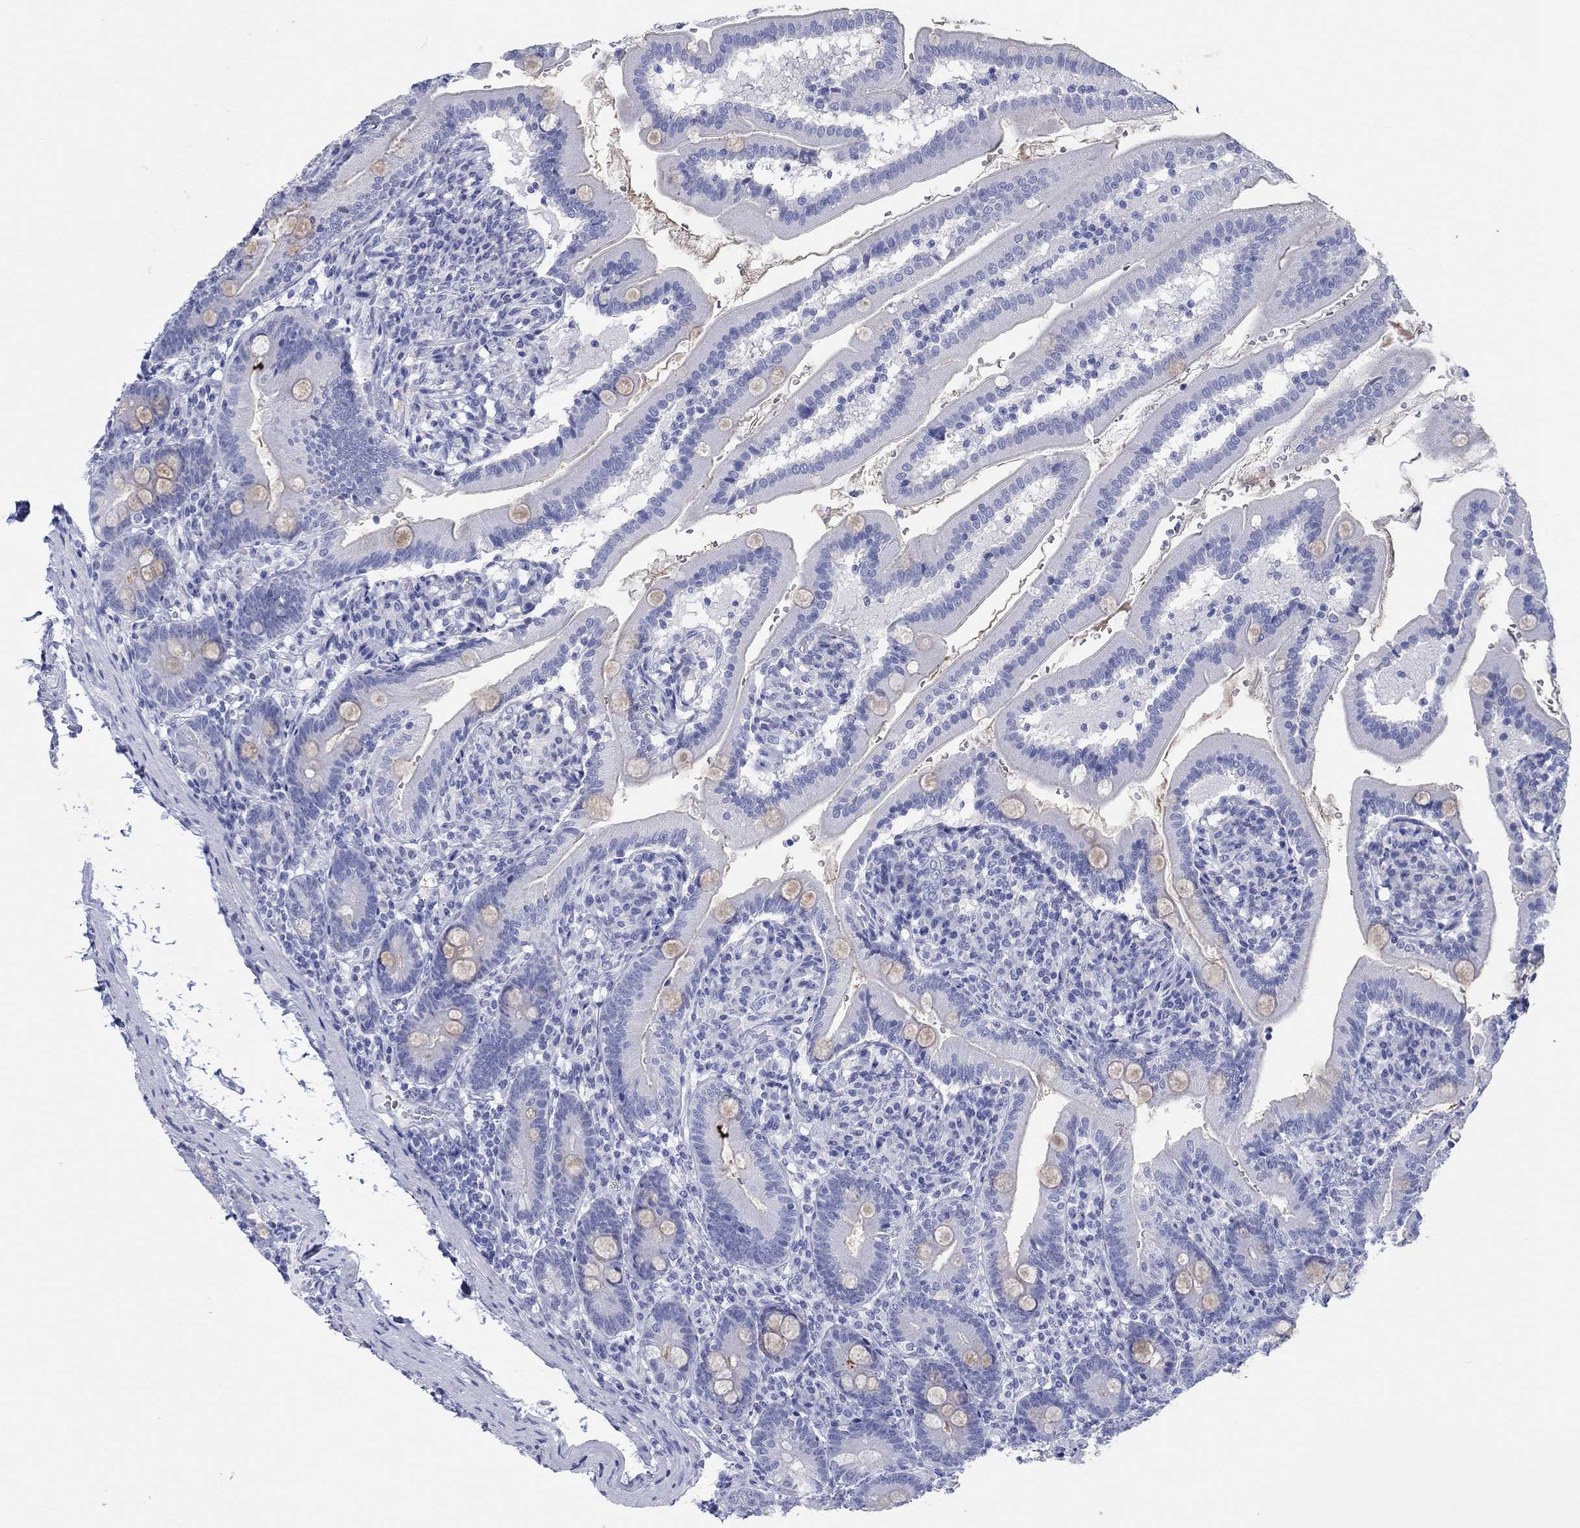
{"staining": {"intensity": "negative", "quantity": "none", "location": "none"}, "tissue": "duodenum", "cell_type": "Glandular cells", "image_type": "normal", "snomed": [{"axis": "morphology", "description": "Normal tissue, NOS"}, {"axis": "topography", "description": "Duodenum"}], "caption": "The image displays no significant staining in glandular cells of duodenum. Brightfield microscopy of immunohistochemistry stained with DAB (3,3'-diaminobenzidine) (brown) and hematoxylin (blue), captured at high magnification.", "gene": "MAGEB6", "patient": {"sex": "female", "age": 67}}